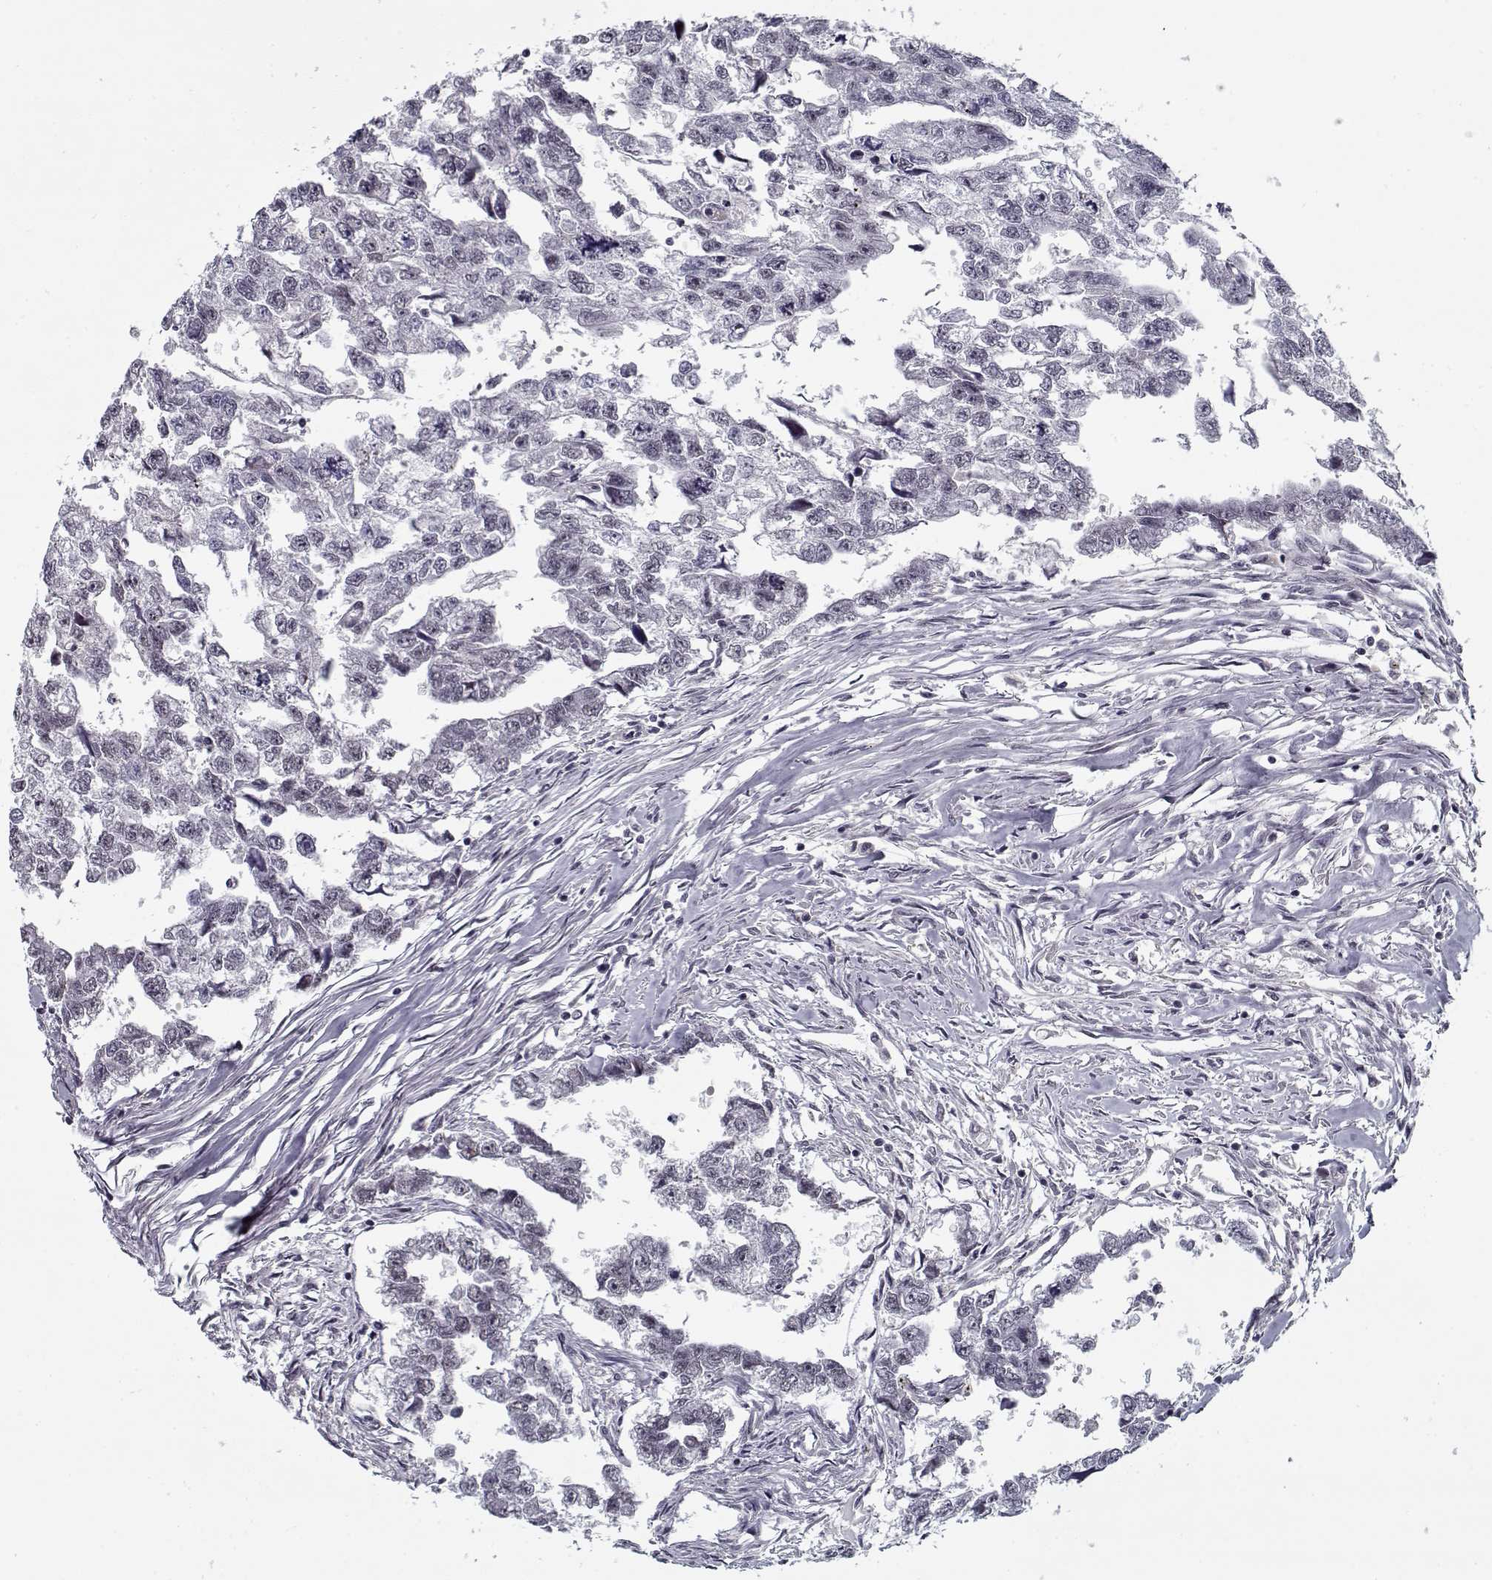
{"staining": {"intensity": "negative", "quantity": "none", "location": "none"}, "tissue": "testis cancer", "cell_type": "Tumor cells", "image_type": "cancer", "snomed": [{"axis": "morphology", "description": "Carcinoma, Embryonal, NOS"}, {"axis": "morphology", "description": "Teratoma, malignant, NOS"}, {"axis": "topography", "description": "Testis"}], "caption": "High magnification brightfield microscopy of testis cancer stained with DAB (brown) and counterstained with hematoxylin (blue): tumor cells show no significant staining.", "gene": "TESPA1", "patient": {"sex": "male", "age": 44}}